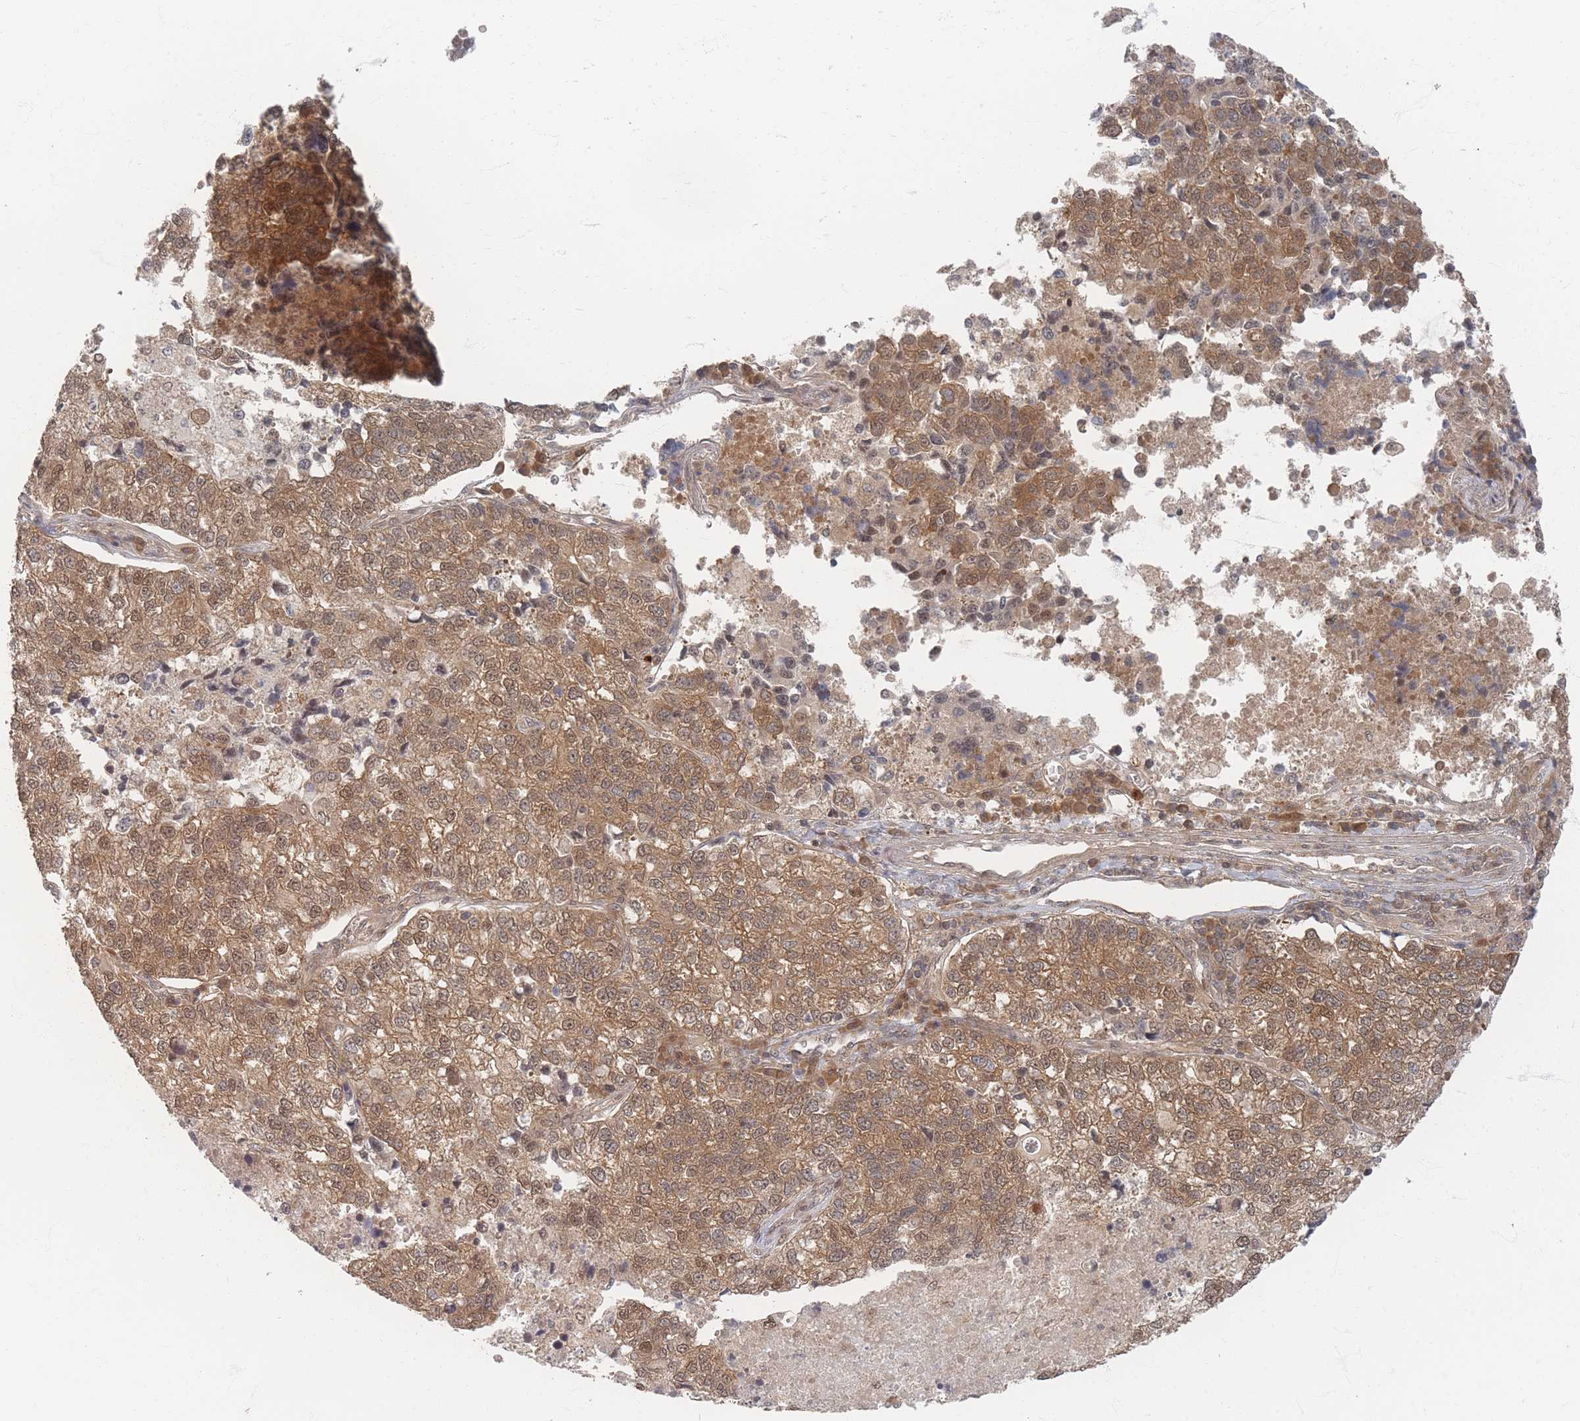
{"staining": {"intensity": "moderate", "quantity": ">75%", "location": "cytoplasmic/membranous,nuclear"}, "tissue": "lung cancer", "cell_type": "Tumor cells", "image_type": "cancer", "snomed": [{"axis": "morphology", "description": "Adenocarcinoma, NOS"}, {"axis": "topography", "description": "Lung"}], "caption": "The micrograph reveals a brown stain indicating the presence of a protein in the cytoplasmic/membranous and nuclear of tumor cells in adenocarcinoma (lung).", "gene": "PSMD9", "patient": {"sex": "male", "age": 49}}